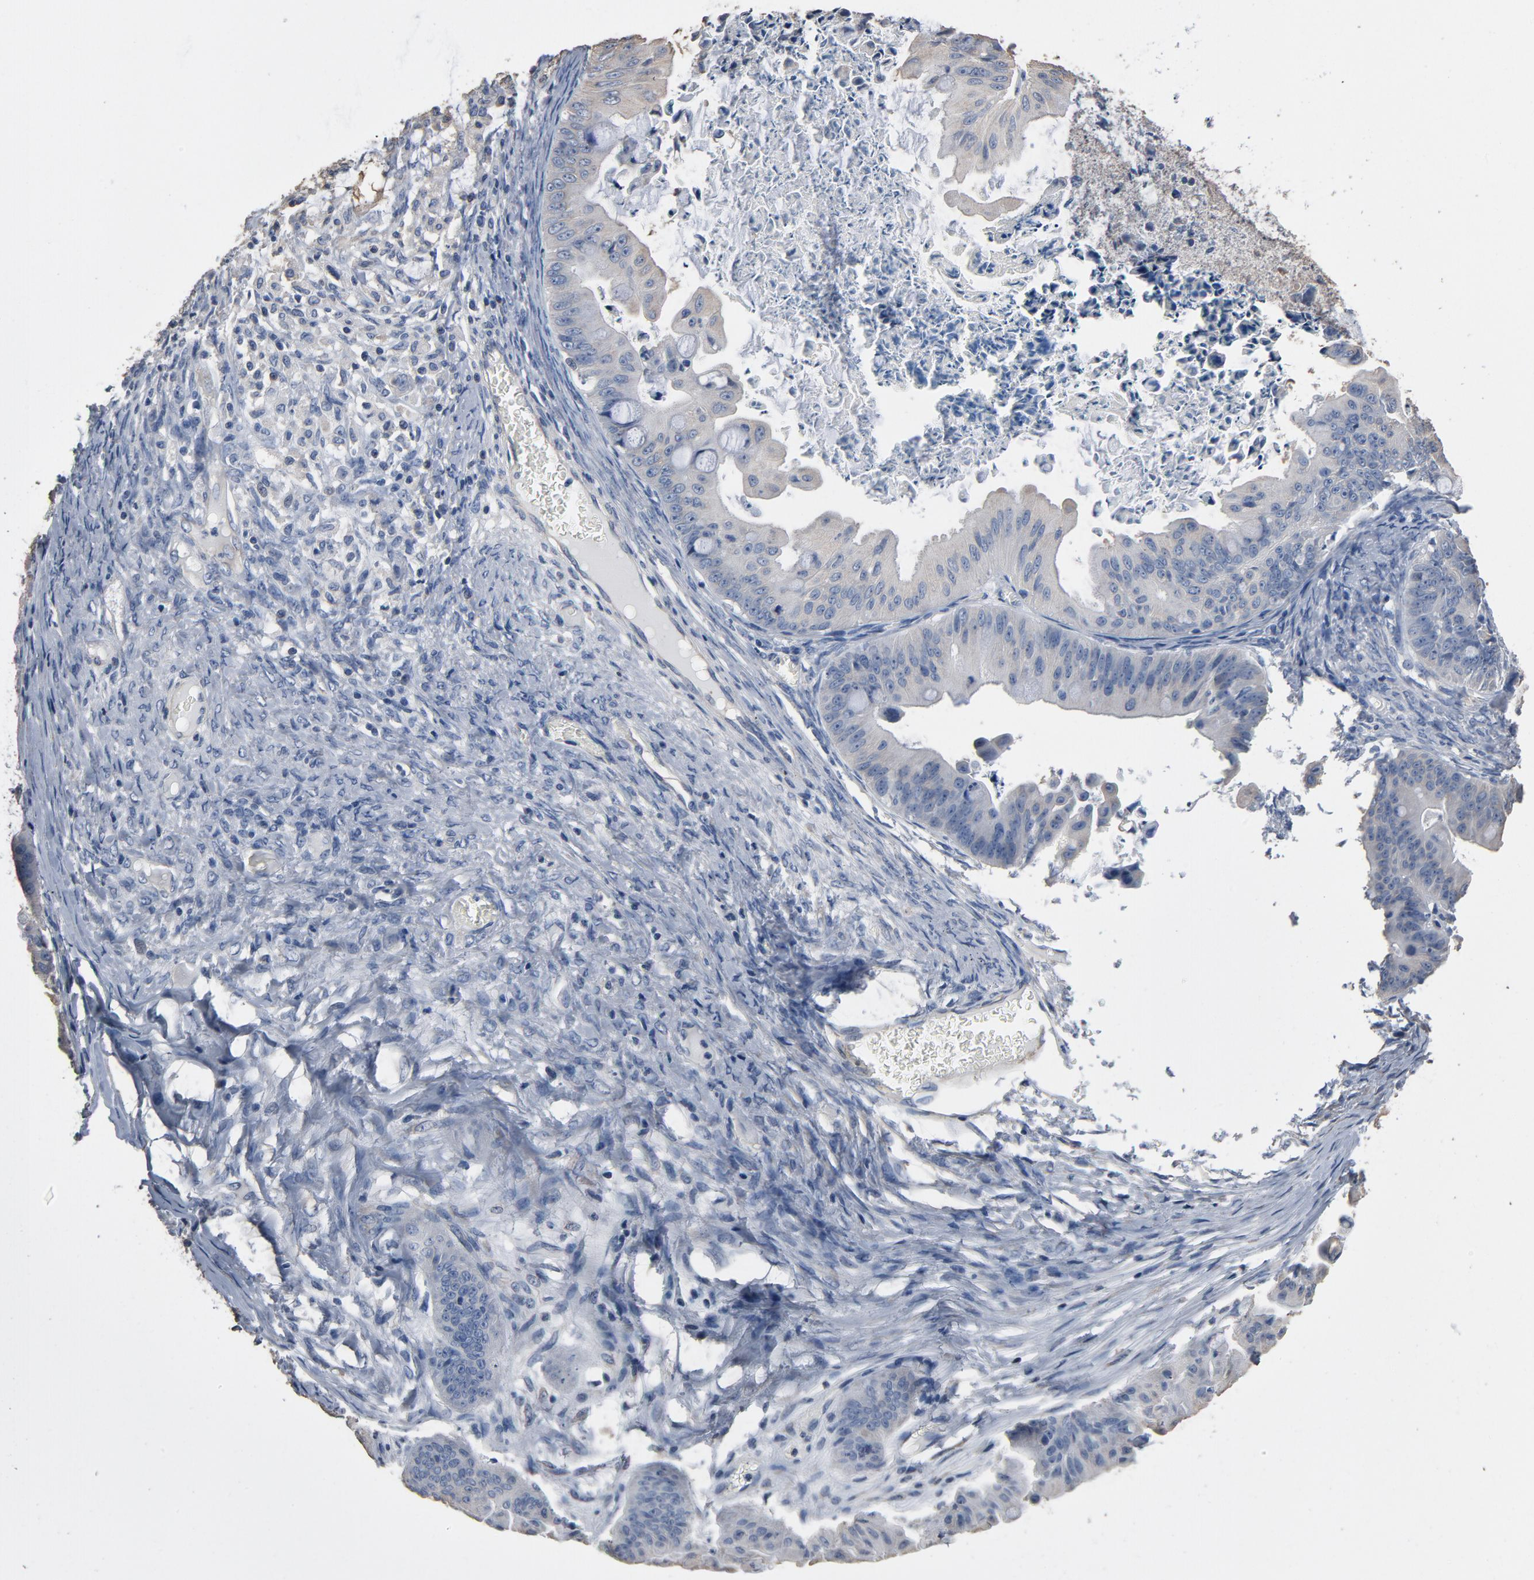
{"staining": {"intensity": "negative", "quantity": "none", "location": "none"}, "tissue": "ovarian cancer", "cell_type": "Tumor cells", "image_type": "cancer", "snomed": [{"axis": "morphology", "description": "Cystadenocarcinoma, mucinous, NOS"}, {"axis": "topography", "description": "Ovary"}], "caption": "Protein analysis of ovarian cancer (mucinous cystadenocarcinoma) reveals no significant staining in tumor cells. (DAB (3,3'-diaminobenzidine) IHC, high magnification).", "gene": "SOX6", "patient": {"sex": "female", "age": 37}}